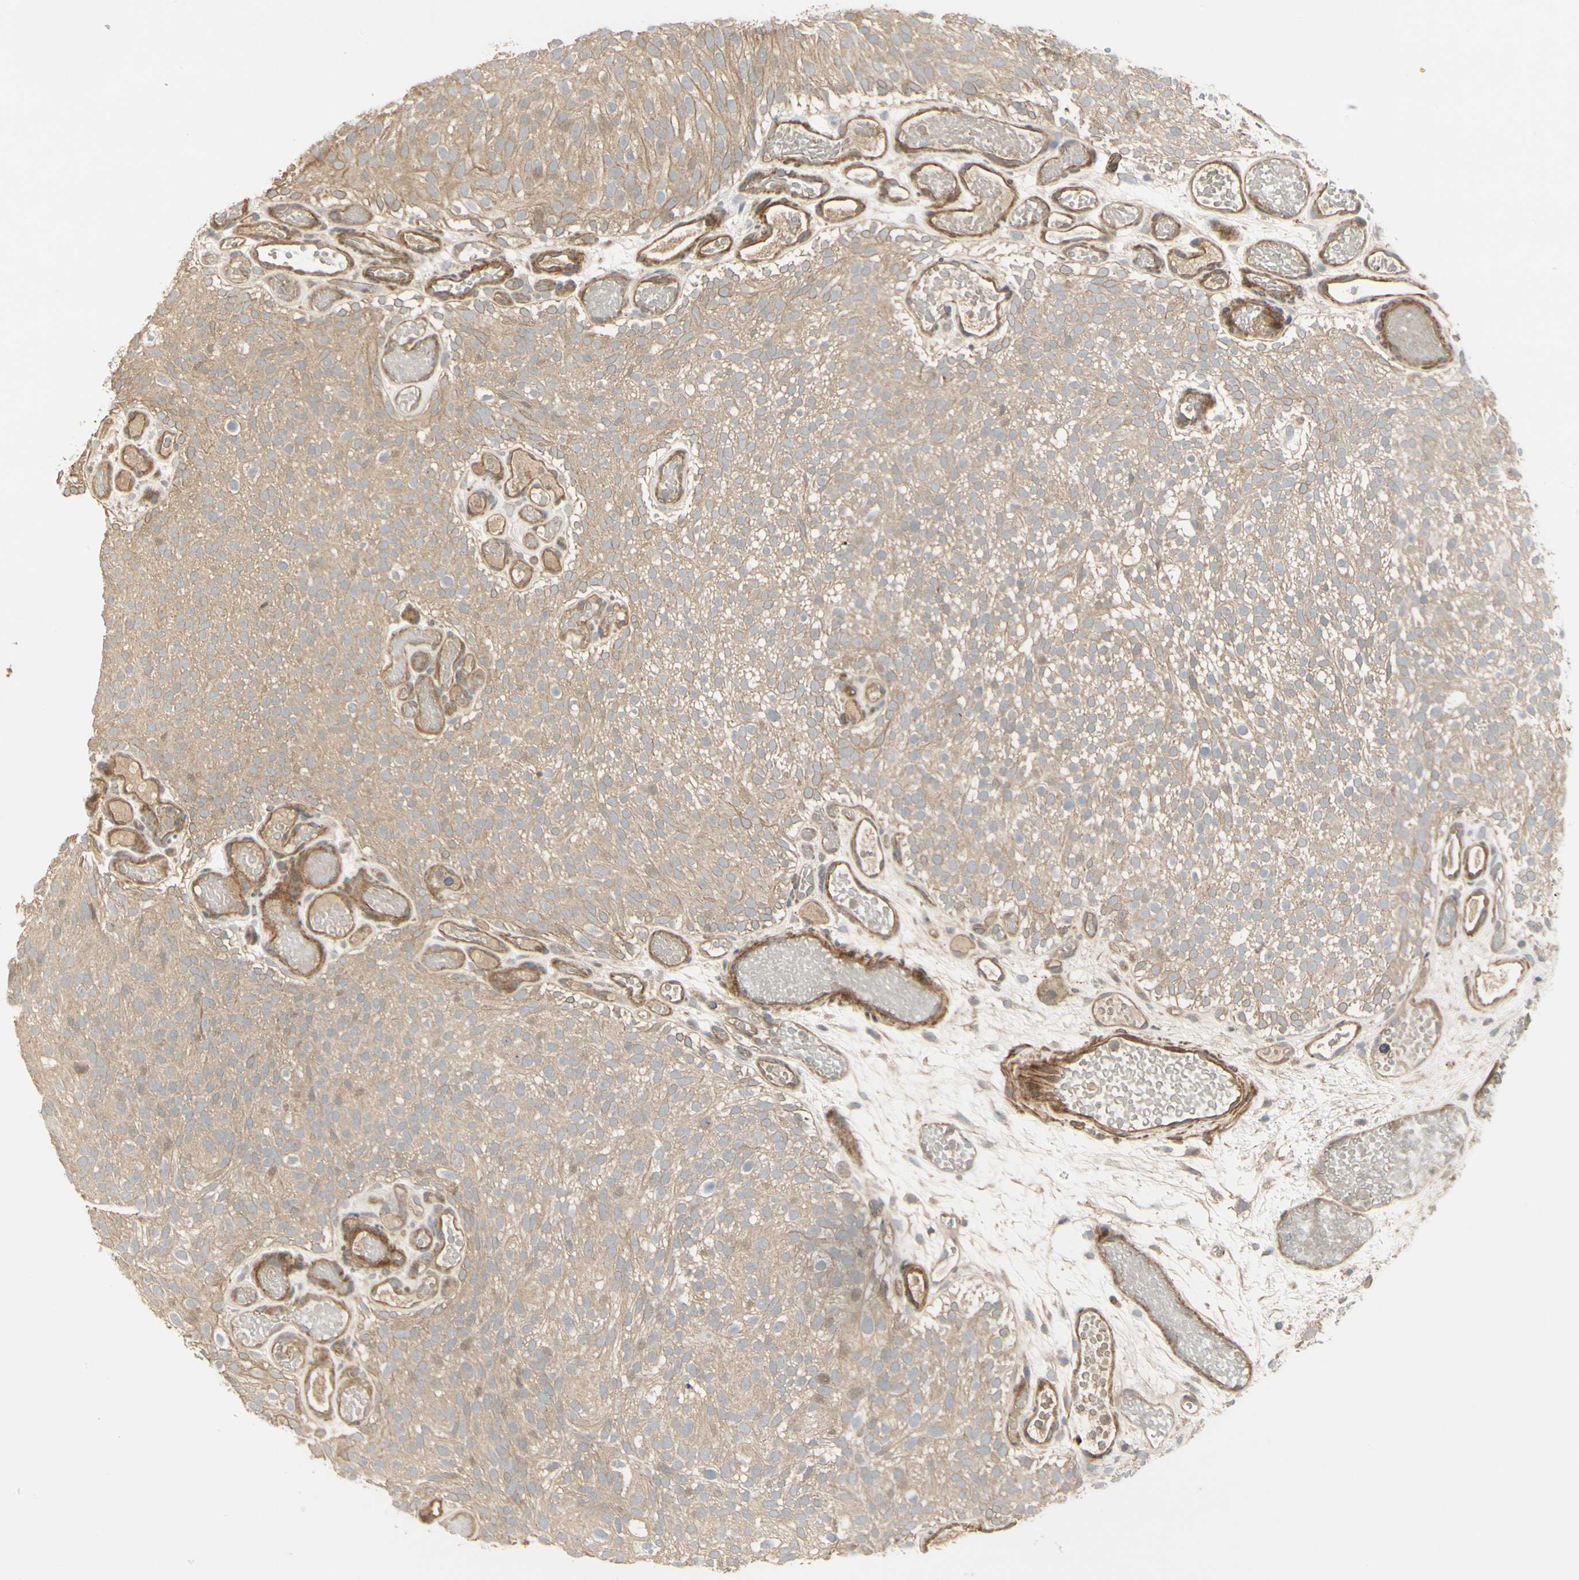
{"staining": {"intensity": "weak", "quantity": ">75%", "location": "cytoplasmic/membranous"}, "tissue": "urothelial cancer", "cell_type": "Tumor cells", "image_type": "cancer", "snomed": [{"axis": "morphology", "description": "Urothelial carcinoma, Low grade"}, {"axis": "topography", "description": "Urinary bladder"}], "caption": "An image of human urothelial cancer stained for a protein reveals weak cytoplasmic/membranous brown staining in tumor cells.", "gene": "ACVR1", "patient": {"sex": "male", "age": 78}}